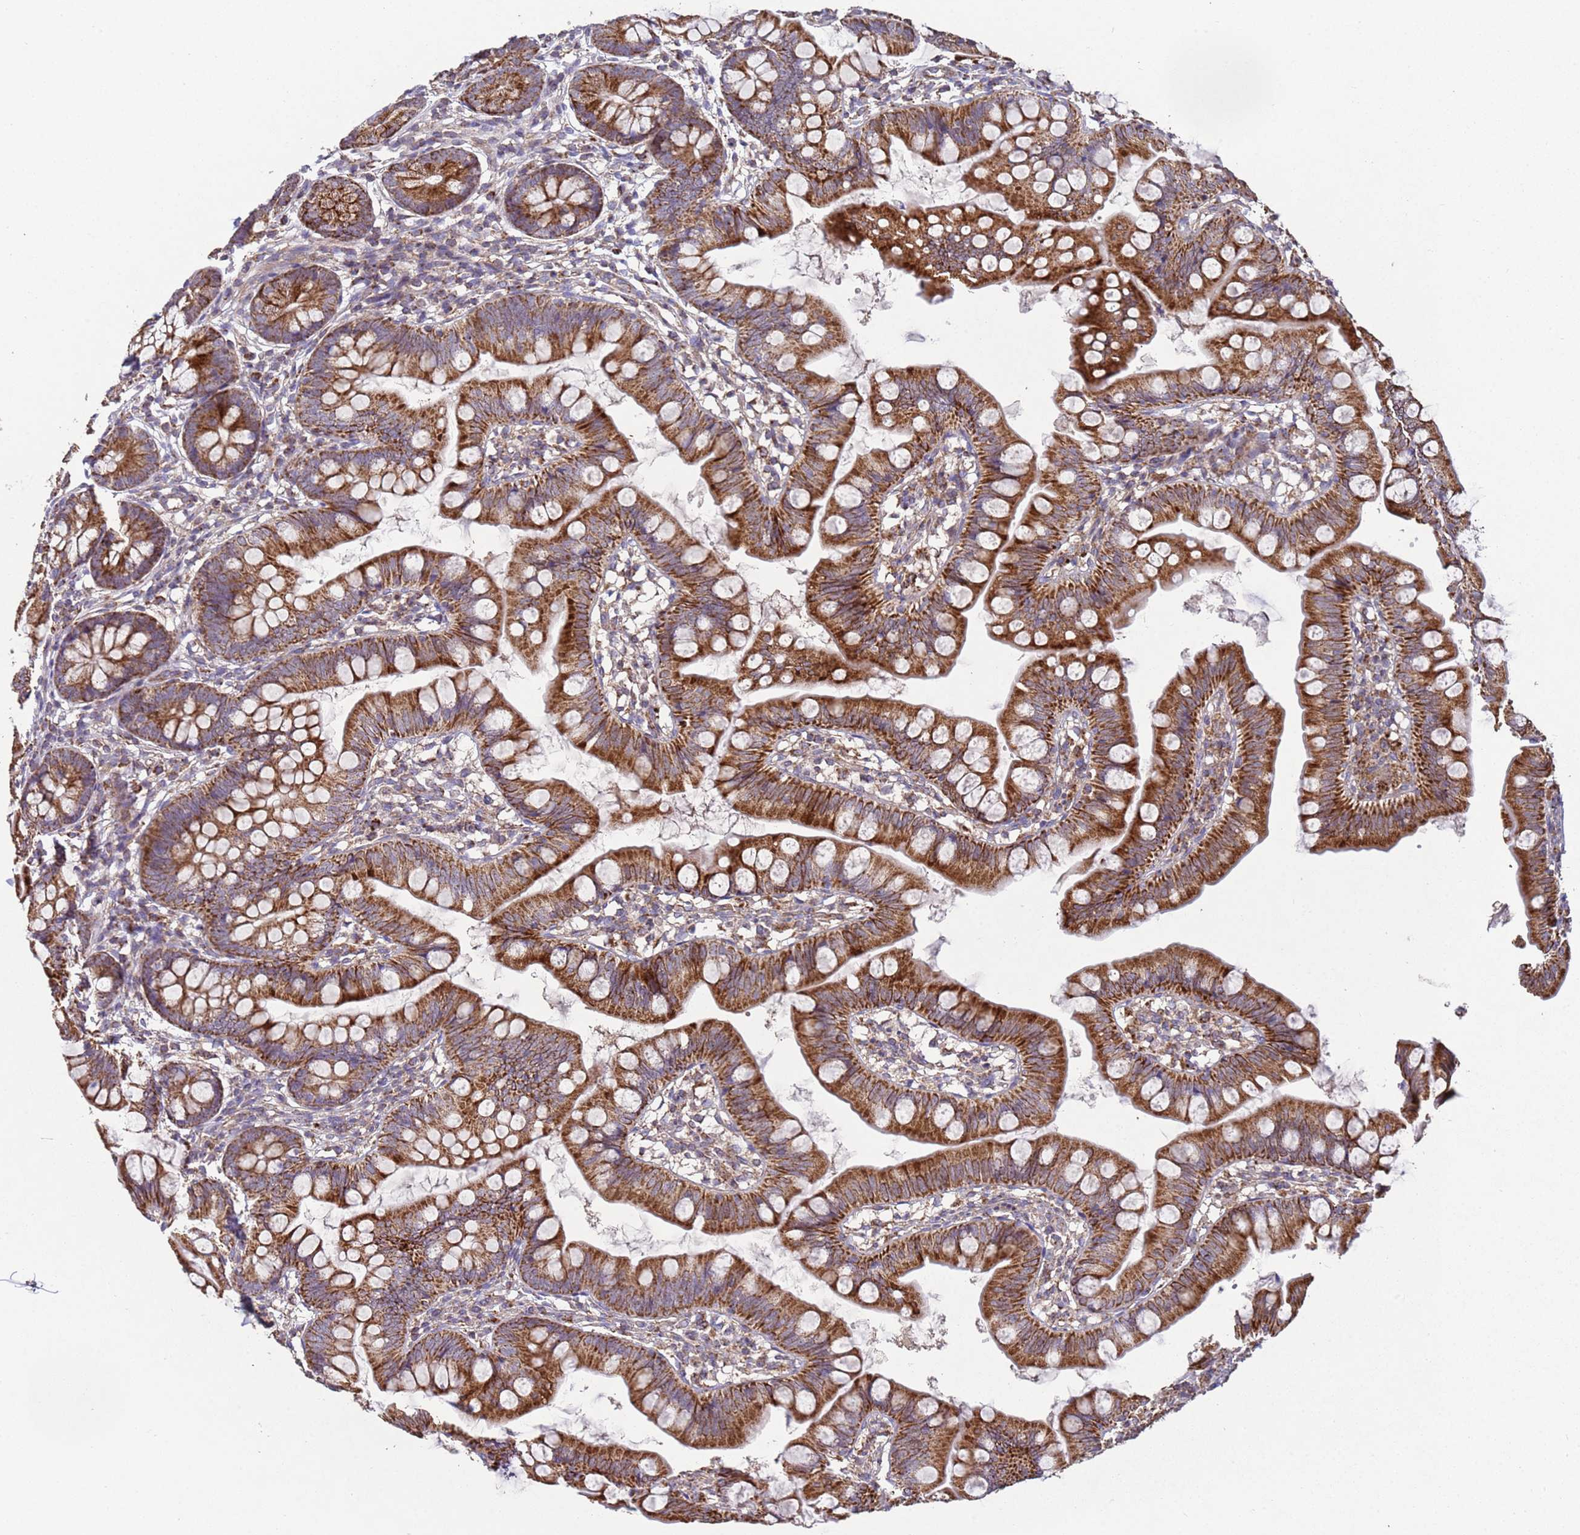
{"staining": {"intensity": "strong", "quantity": ">75%", "location": "cytoplasmic/membranous"}, "tissue": "small intestine", "cell_type": "Glandular cells", "image_type": "normal", "snomed": [{"axis": "morphology", "description": "Normal tissue, NOS"}, {"axis": "topography", "description": "Small intestine"}], "caption": "Protein expression analysis of normal small intestine demonstrates strong cytoplasmic/membranous staining in approximately >75% of glandular cells.", "gene": "FBXO33", "patient": {"sex": "male", "age": 7}}